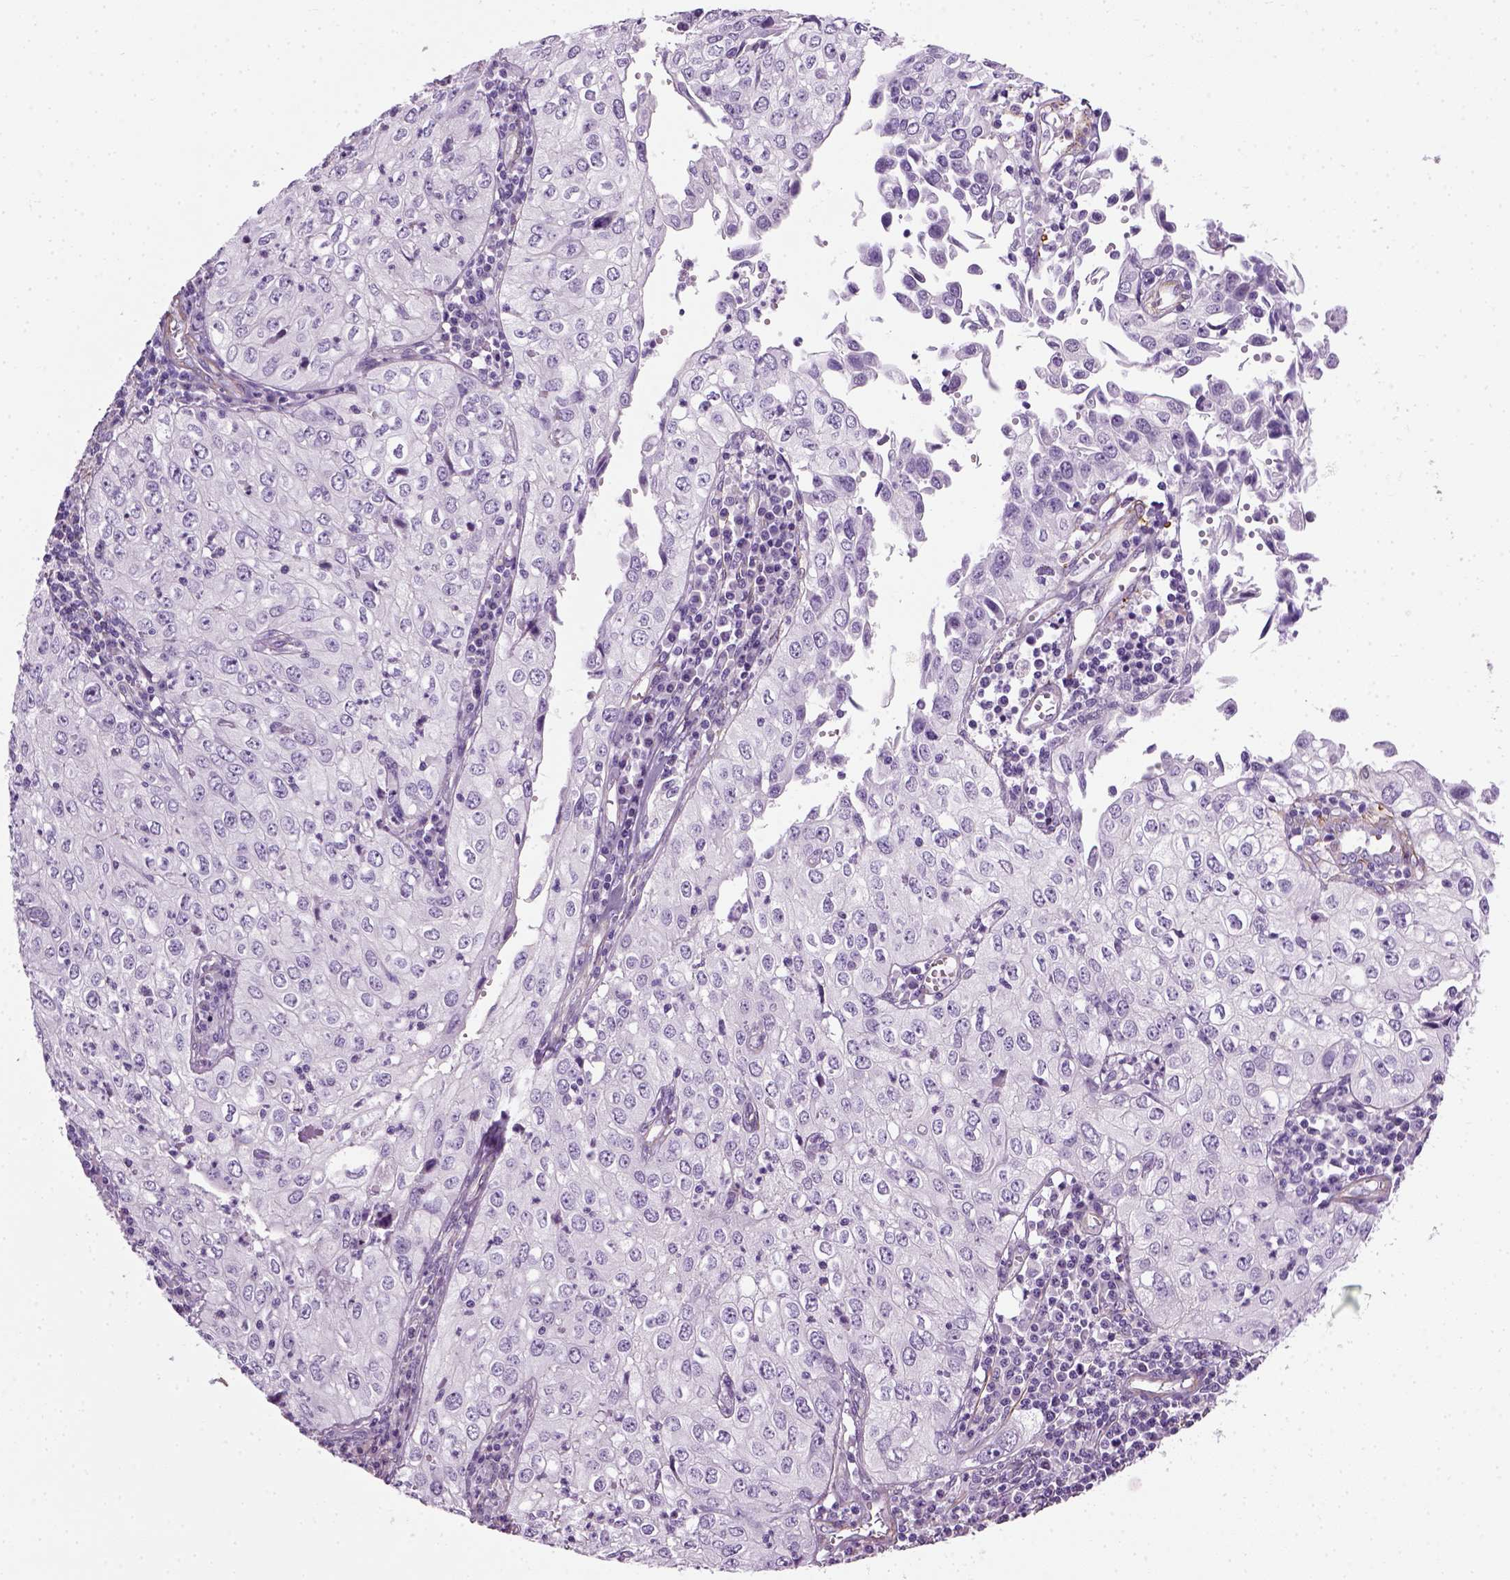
{"staining": {"intensity": "negative", "quantity": "none", "location": "none"}, "tissue": "cervical cancer", "cell_type": "Tumor cells", "image_type": "cancer", "snomed": [{"axis": "morphology", "description": "Squamous cell carcinoma, NOS"}, {"axis": "topography", "description": "Cervix"}], "caption": "An IHC histopathology image of cervical squamous cell carcinoma is shown. There is no staining in tumor cells of cervical squamous cell carcinoma.", "gene": "FAM161A", "patient": {"sex": "female", "age": 24}}